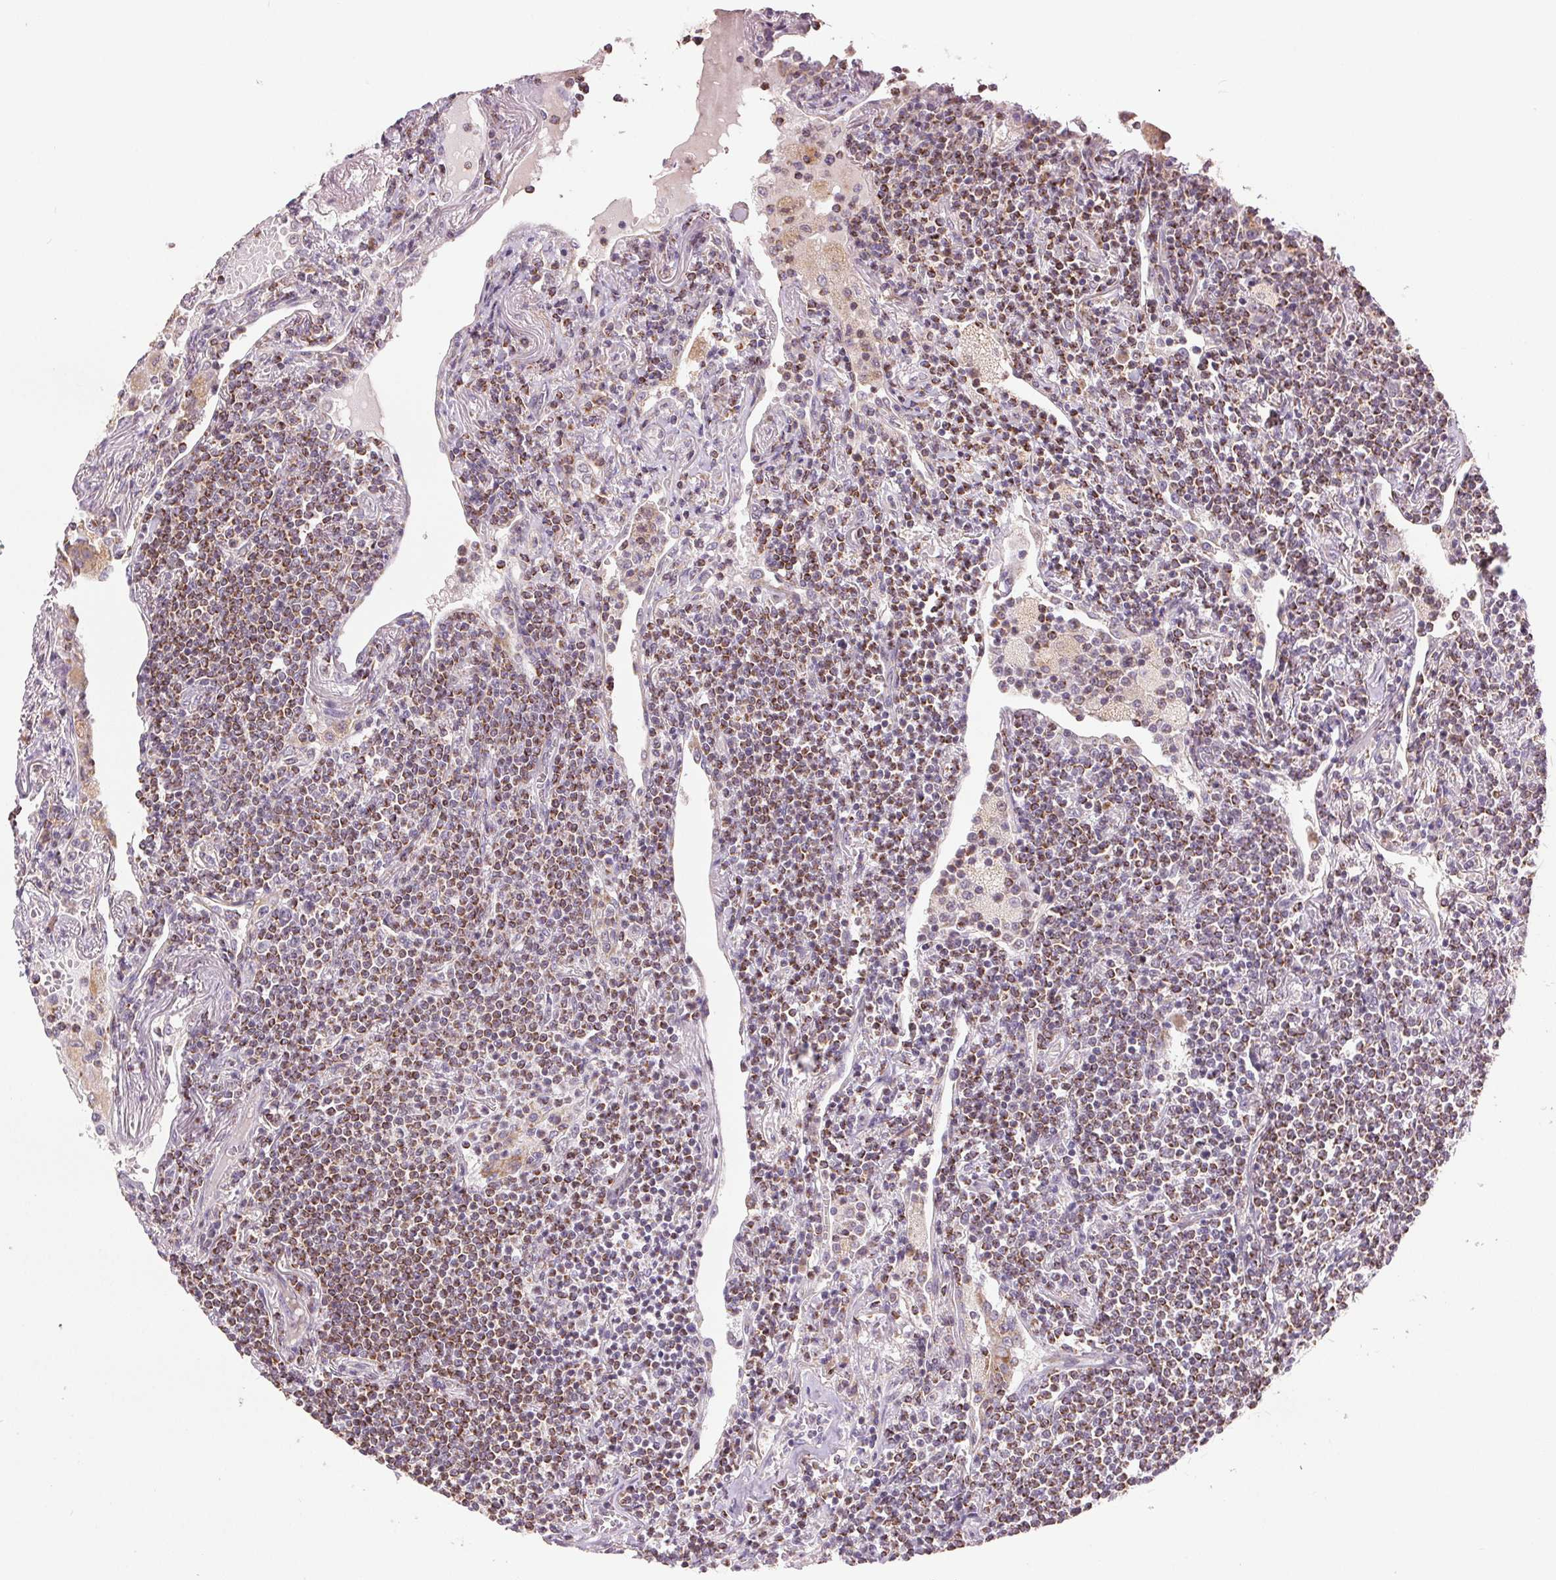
{"staining": {"intensity": "moderate", "quantity": ">75%", "location": "cytoplasmic/membranous"}, "tissue": "lymphoma", "cell_type": "Tumor cells", "image_type": "cancer", "snomed": [{"axis": "morphology", "description": "Malignant lymphoma, non-Hodgkin's type, Low grade"}, {"axis": "topography", "description": "Lung"}], "caption": "Immunohistochemistry photomicrograph of human malignant lymphoma, non-Hodgkin's type (low-grade) stained for a protein (brown), which exhibits medium levels of moderate cytoplasmic/membranous staining in approximately >75% of tumor cells.", "gene": "DGUOK", "patient": {"sex": "female", "age": 71}}